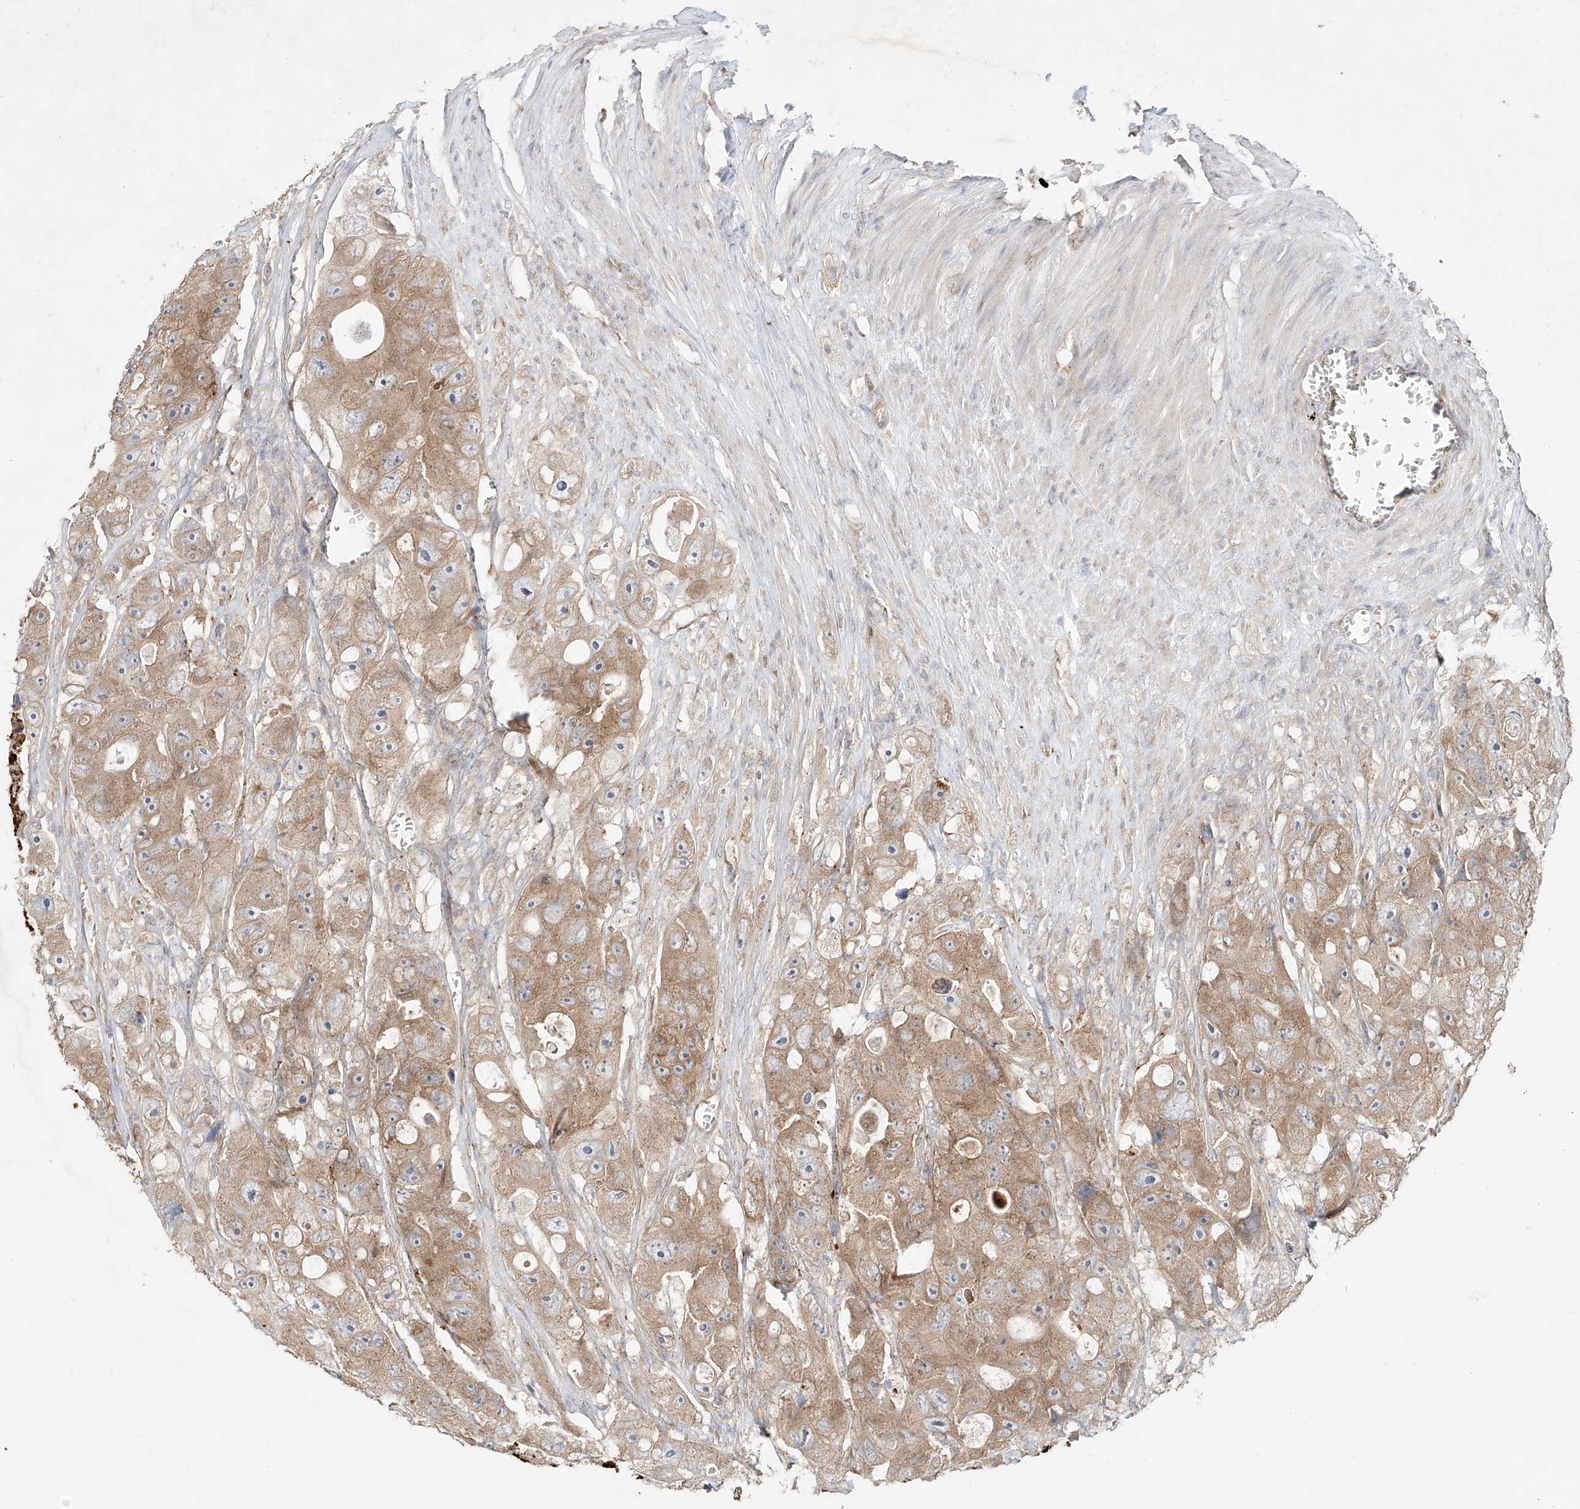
{"staining": {"intensity": "moderate", "quantity": ">75%", "location": "cytoplasmic/membranous"}, "tissue": "colorectal cancer", "cell_type": "Tumor cells", "image_type": "cancer", "snomed": [{"axis": "morphology", "description": "Adenocarcinoma, NOS"}, {"axis": "topography", "description": "Colon"}], "caption": "Immunohistochemistry (IHC) photomicrograph of human adenocarcinoma (colorectal) stained for a protein (brown), which exhibits medium levels of moderate cytoplasmic/membranous positivity in approximately >75% of tumor cells.", "gene": "TJAP1", "patient": {"sex": "female", "age": 46}}